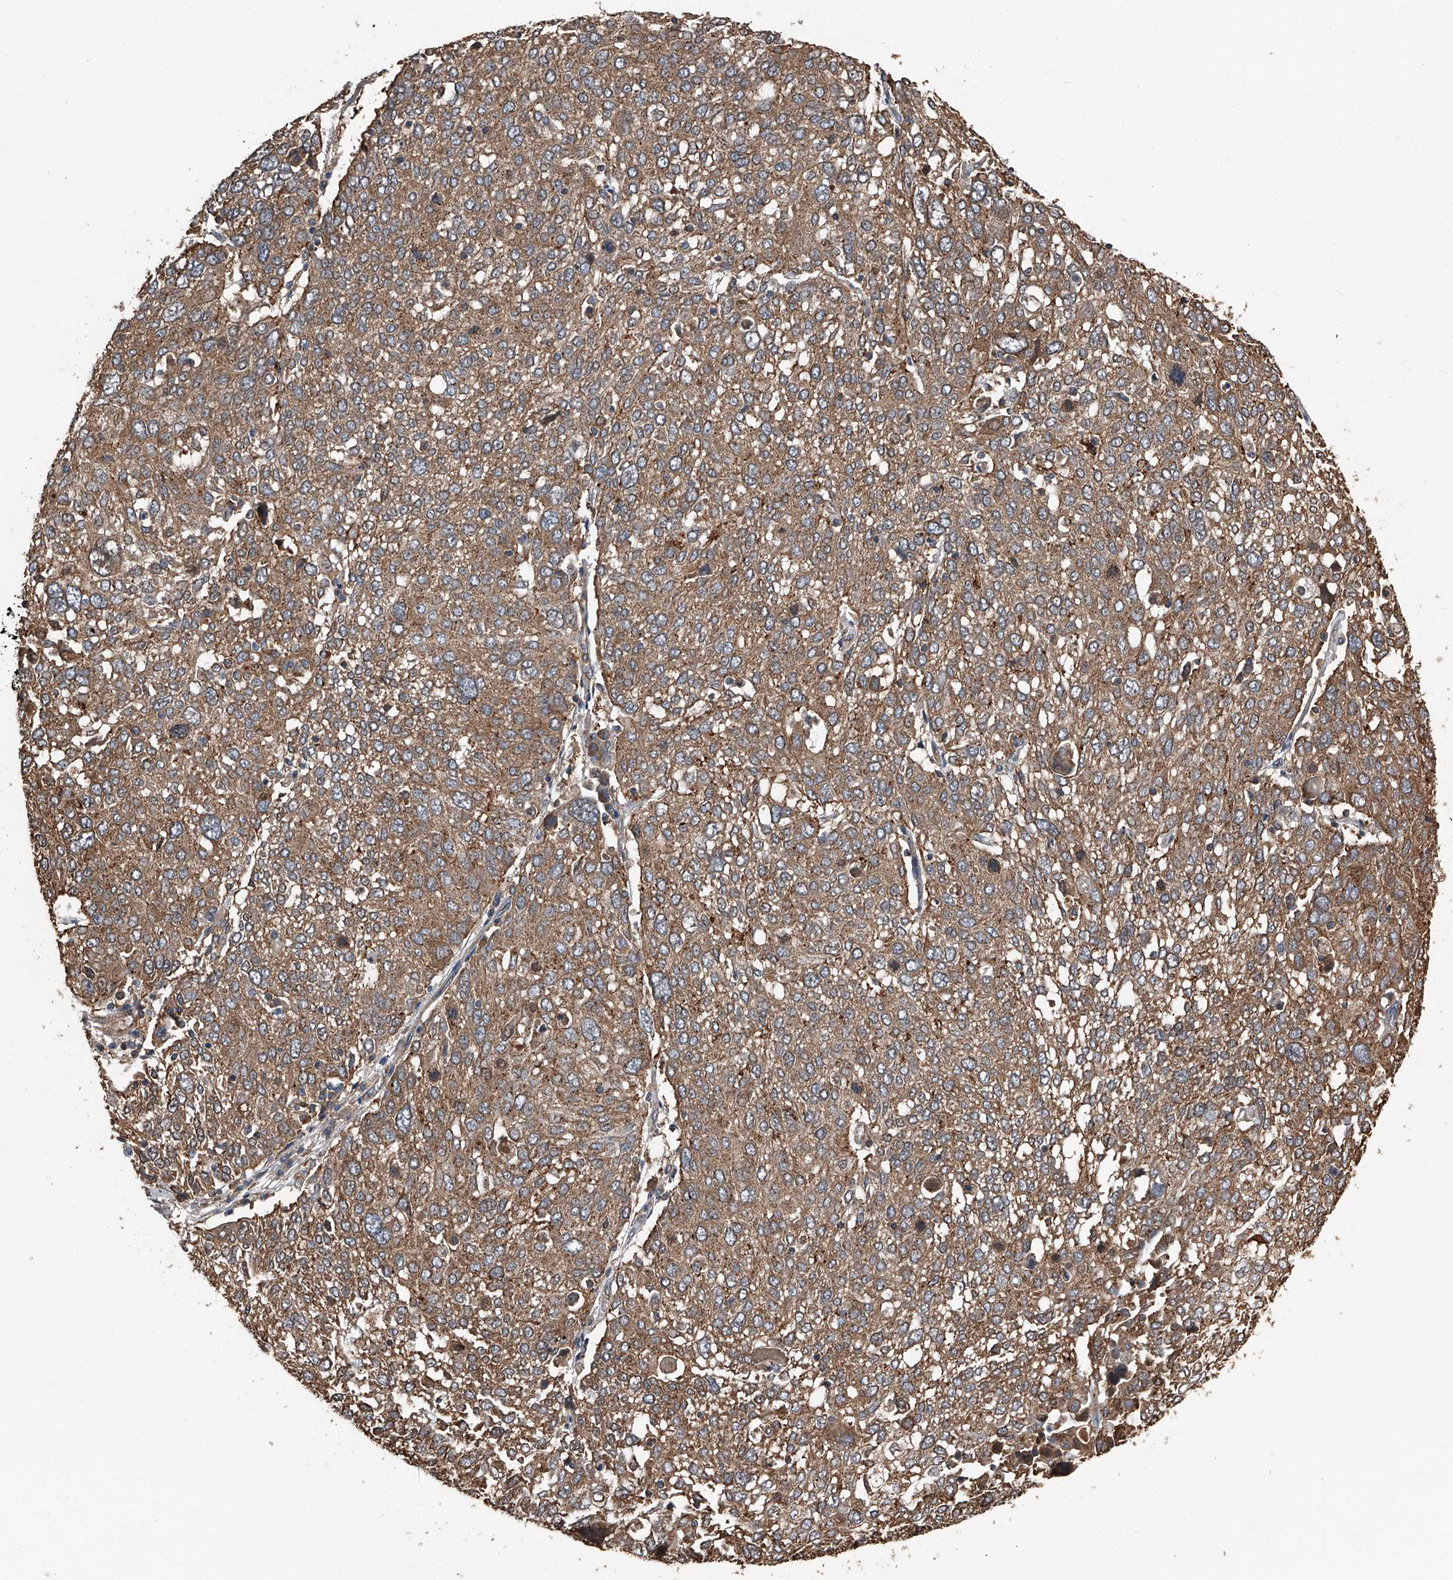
{"staining": {"intensity": "strong", "quantity": "25%-75%", "location": "cytoplasmic/membranous"}, "tissue": "lung cancer", "cell_type": "Tumor cells", "image_type": "cancer", "snomed": [{"axis": "morphology", "description": "Squamous cell carcinoma, NOS"}, {"axis": "topography", "description": "Lung"}], "caption": "Lung squamous cell carcinoma tissue reveals strong cytoplasmic/membranous staining in about 25%-75% of tumor cells (IHC, brightfield microscopy, high magnification).", "gene": "KCNJ2", "patient": {"sex": "male", "age": 65}}